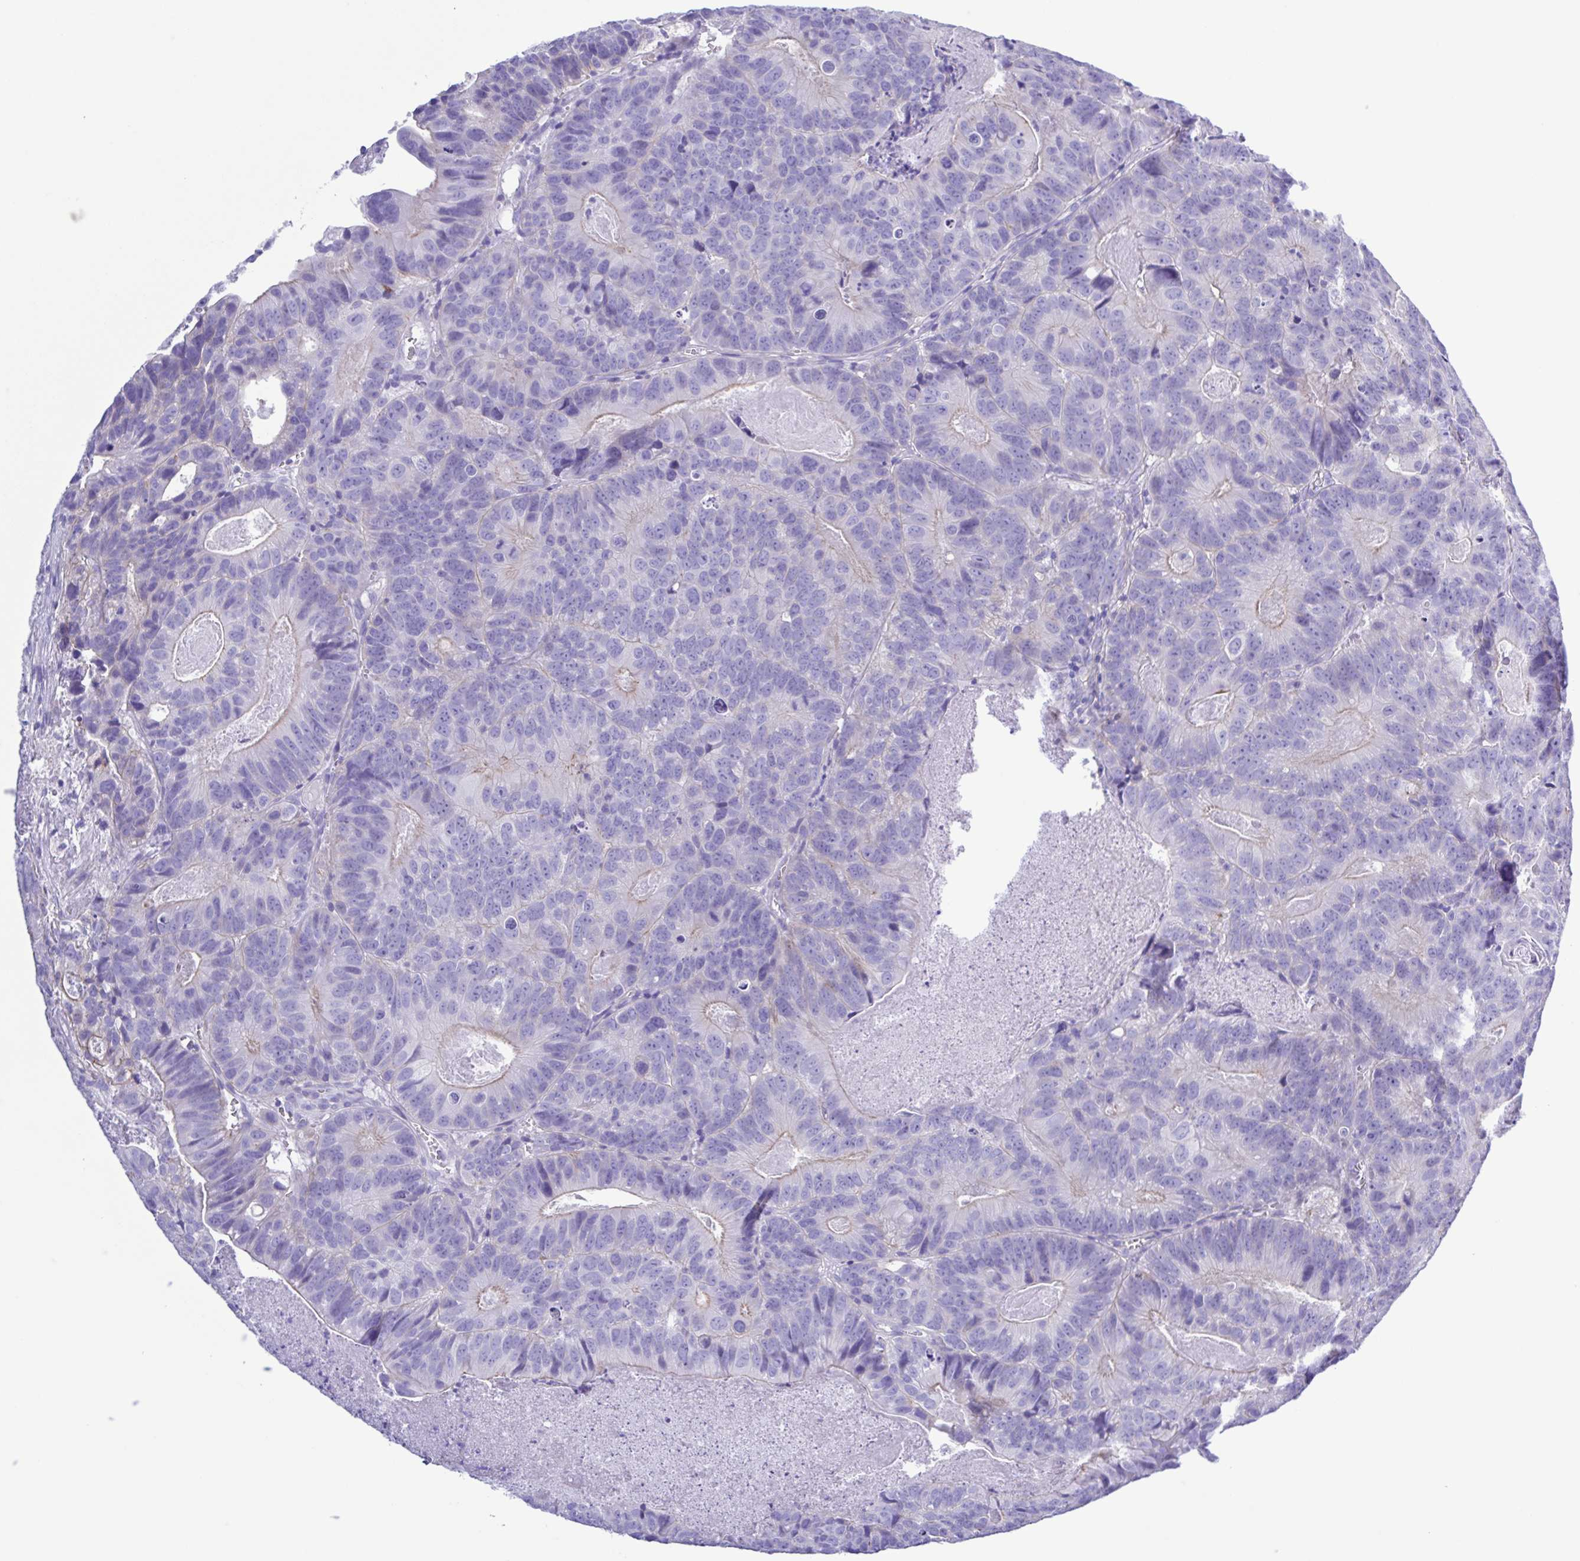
{"staining": {"intensity": "weak", "quantity": "<25%", "location": "cytoplasmic/membranous"}, "tissue": "head and neck cancer", "cell_type": "Tumor cells", "image_type": "cancer", "snomed": [{"axis": "morphology", "description": "Adenocarcinoma, NOS"}, {"axis": "topography", "description": "Head-Neck"}], "caption": "Tumor cells are negative for protein expression in human head and neck cancer (adenocarcinoma).", "gene": "CYP11A1", "patient": {"sex": "male", "age": 62}}